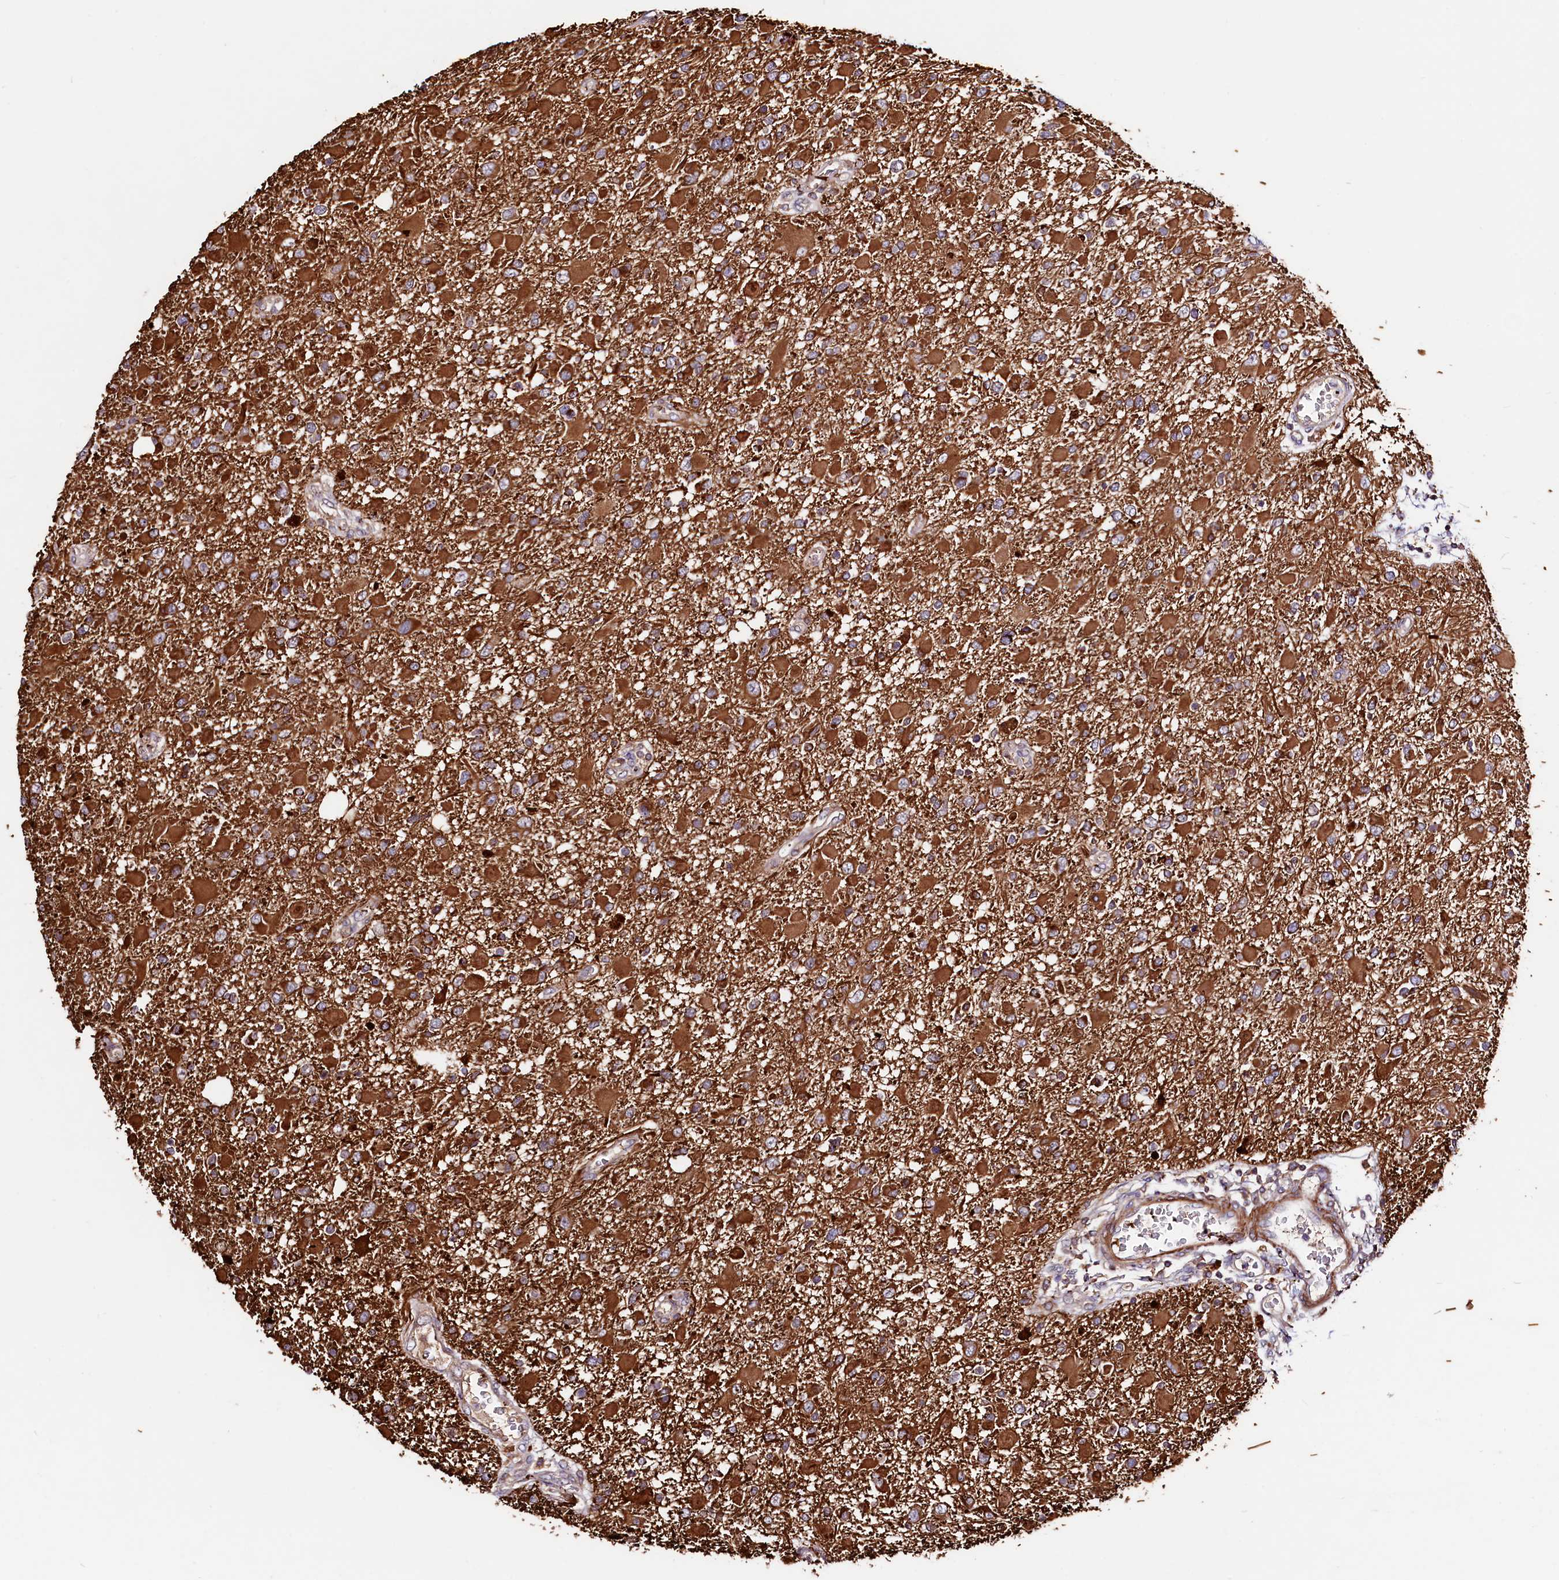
{"staining": {"intensity": "strong", "quantity": ">75%", "location": "cytoplasmic/membranous"}, "tissue": "glioma", "cell_type": "Tumor cells", "image_type": "cancer", "snomed": [{"axis": "morphology", "description": "Glioma, malignant, High grade"}, {"axis": "topography", "description": "Brain"}], "caption": "Immunohistochemistry (DAB) staining of human glioma exhibits strong cytoplasmic/membranous protein positivity in about >75% of tumor cells. The staining was performed using DAB to visualize the protein expression in brown, while the nuclei were stained in blue with hematoxylin (Magnification: 20x).", "gene": "CIAO3", "patient": {"sex": "male", "age": 53}}